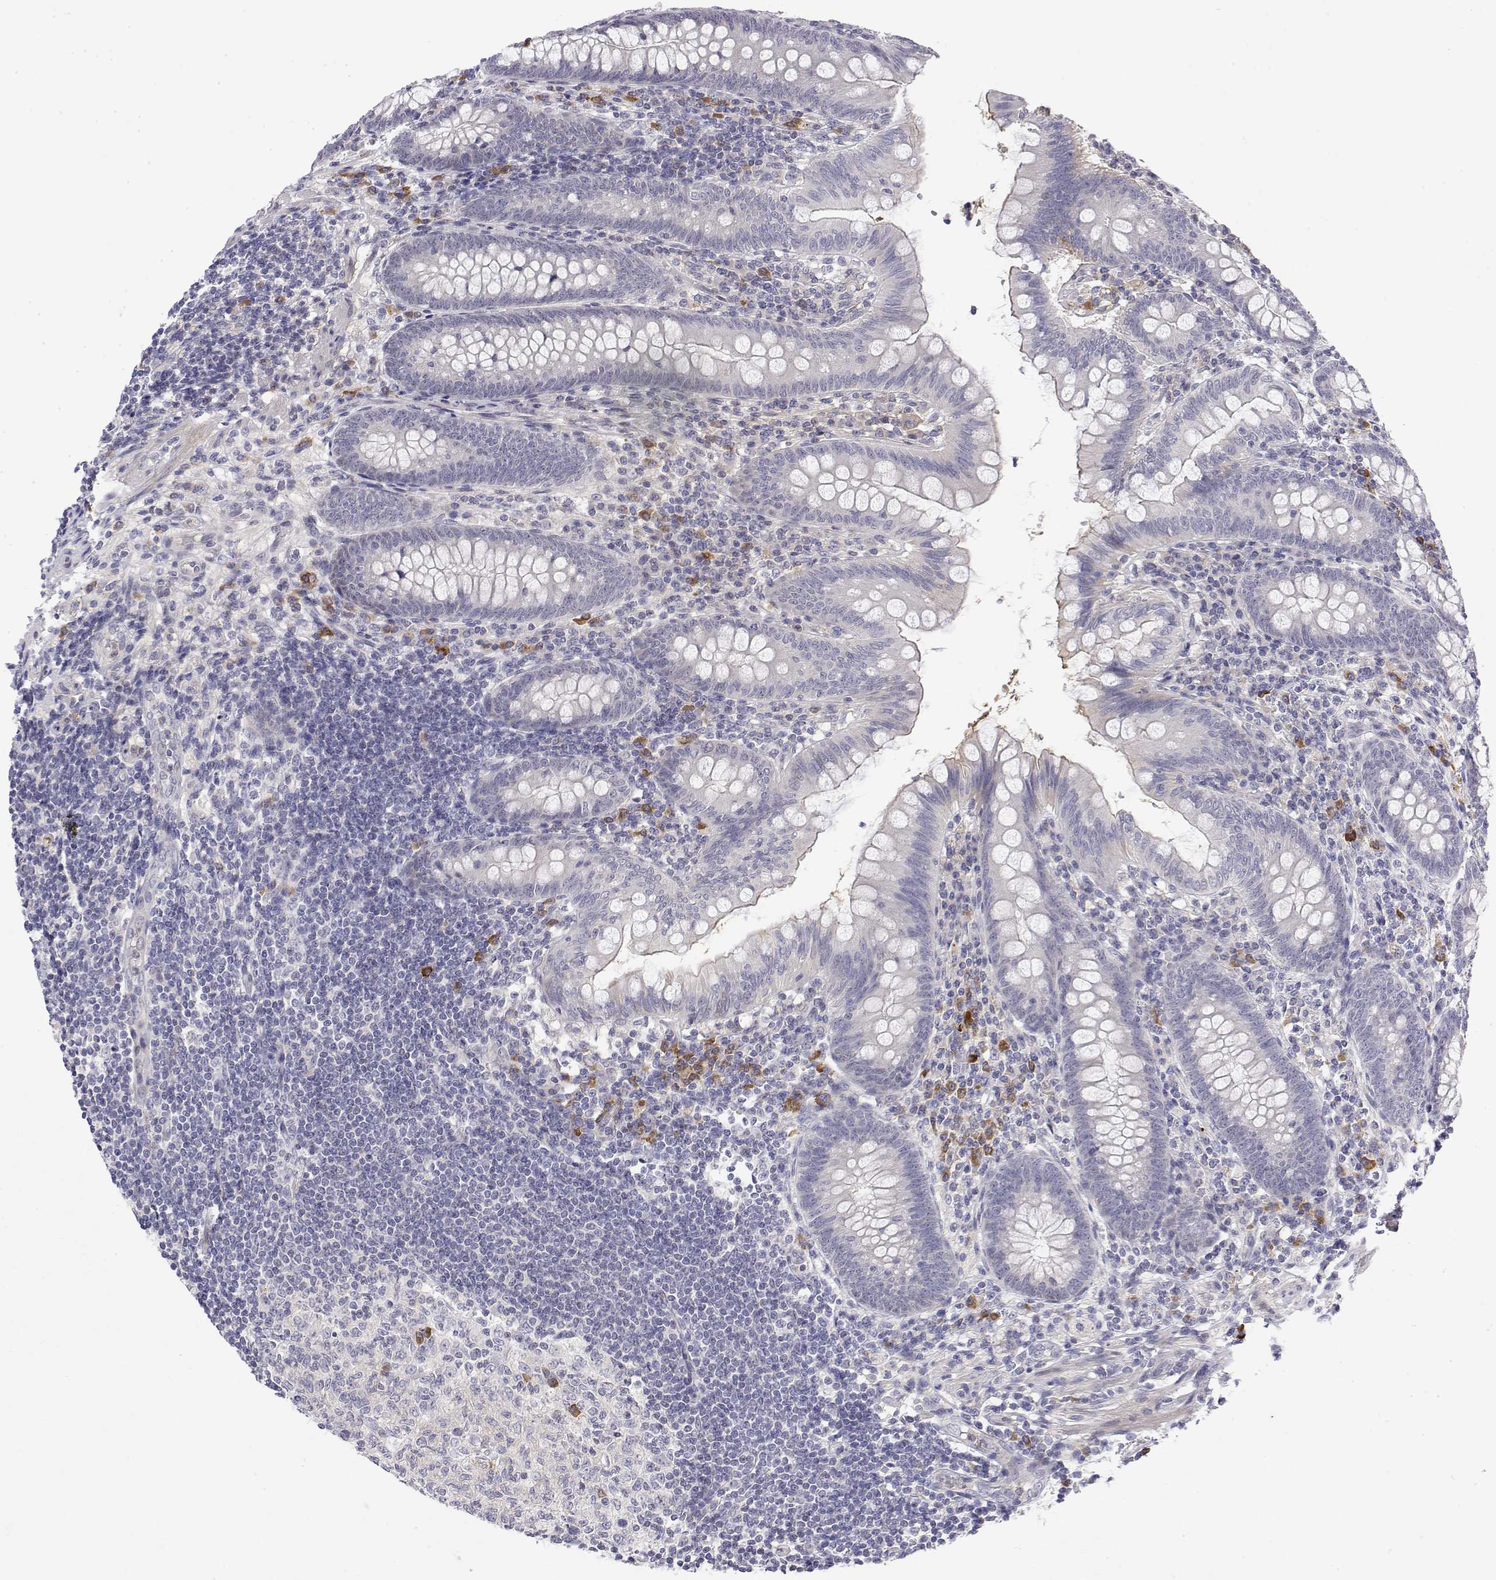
{"staining": {"intensity": "negative", "quantity": "none", "location": "none"}, "tissue": "appendix", "cell_type": "Glandular cells", "image_type": "normal", "snomed": [{"axis": "morphology", "description": "Normal tissue, NOS"}, {"axis": "topography", "description": "Appendix"}], "caption": "Immunohistochemistry (IHC) of unremarkable human appendix shows no staining in glandular cells. (Stains: DAB (3,3'-diaminobenzidine) IHC with hematoxylin counter stain, Microscopy: brightfield microscopy at high magnification).", "gene": "IGFBP4", "patient": {"sex": "female", "age": 57}}